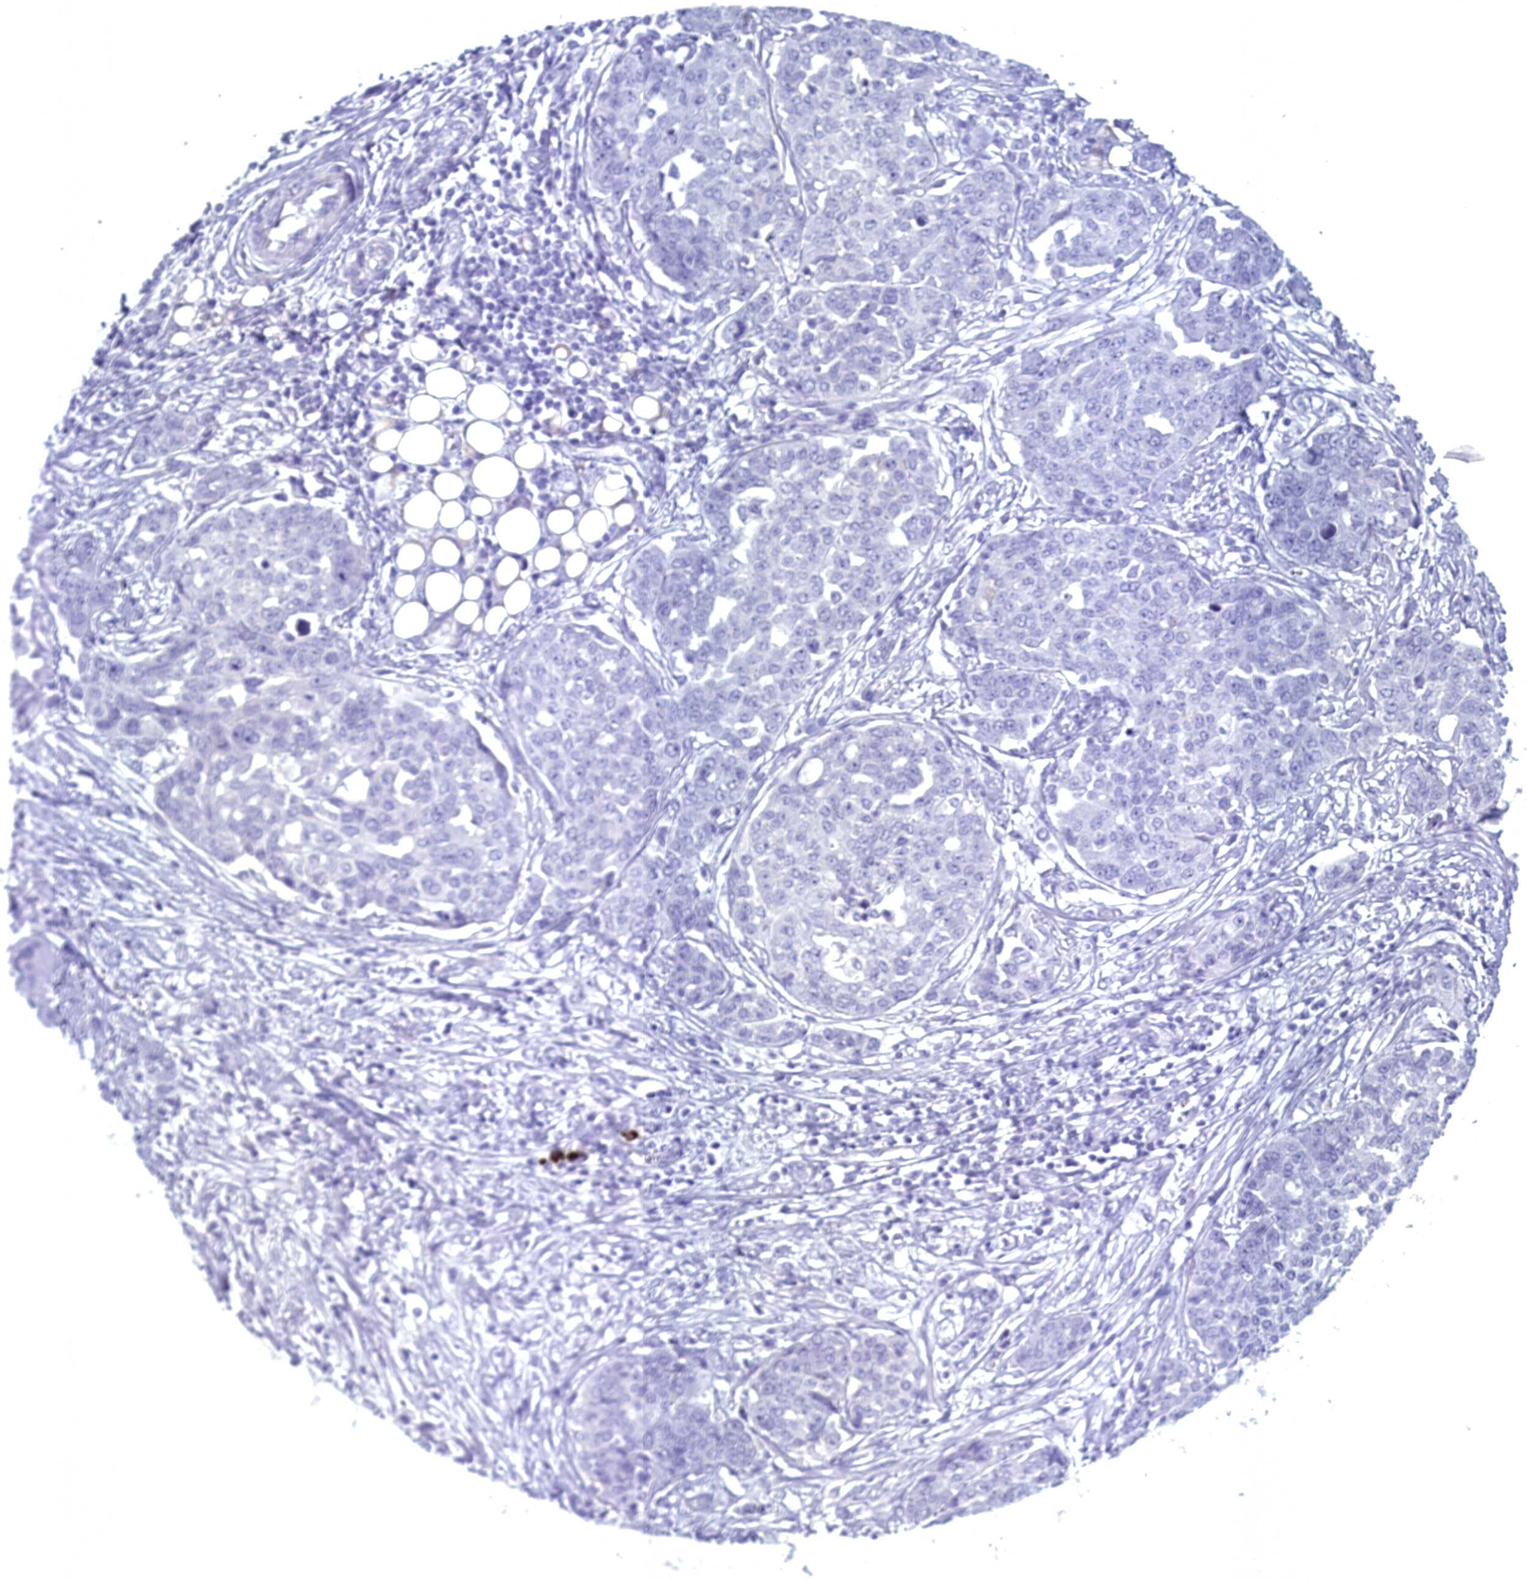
{"staining": {"intensity": "negative", "quantity": "none", "location": "none"}, "tissue": "ovarian cancer", "cell_type": "Tumor cells", "image_type": "cancer", "snomed": [{"axis": "morphology", "description": "Cystadenocarcinoma, serous, NOS"}, {"axis": "topography", "description": "Soft tissue"}, {"axis": "topography", "description": "Ovary"}], "caption": "IHC of human serous cystadenocarcinoma (ovarian) reveals no staining in tumor cells.", "gene": "MAP6", "patient": {"sex": "female", "age": 57}}